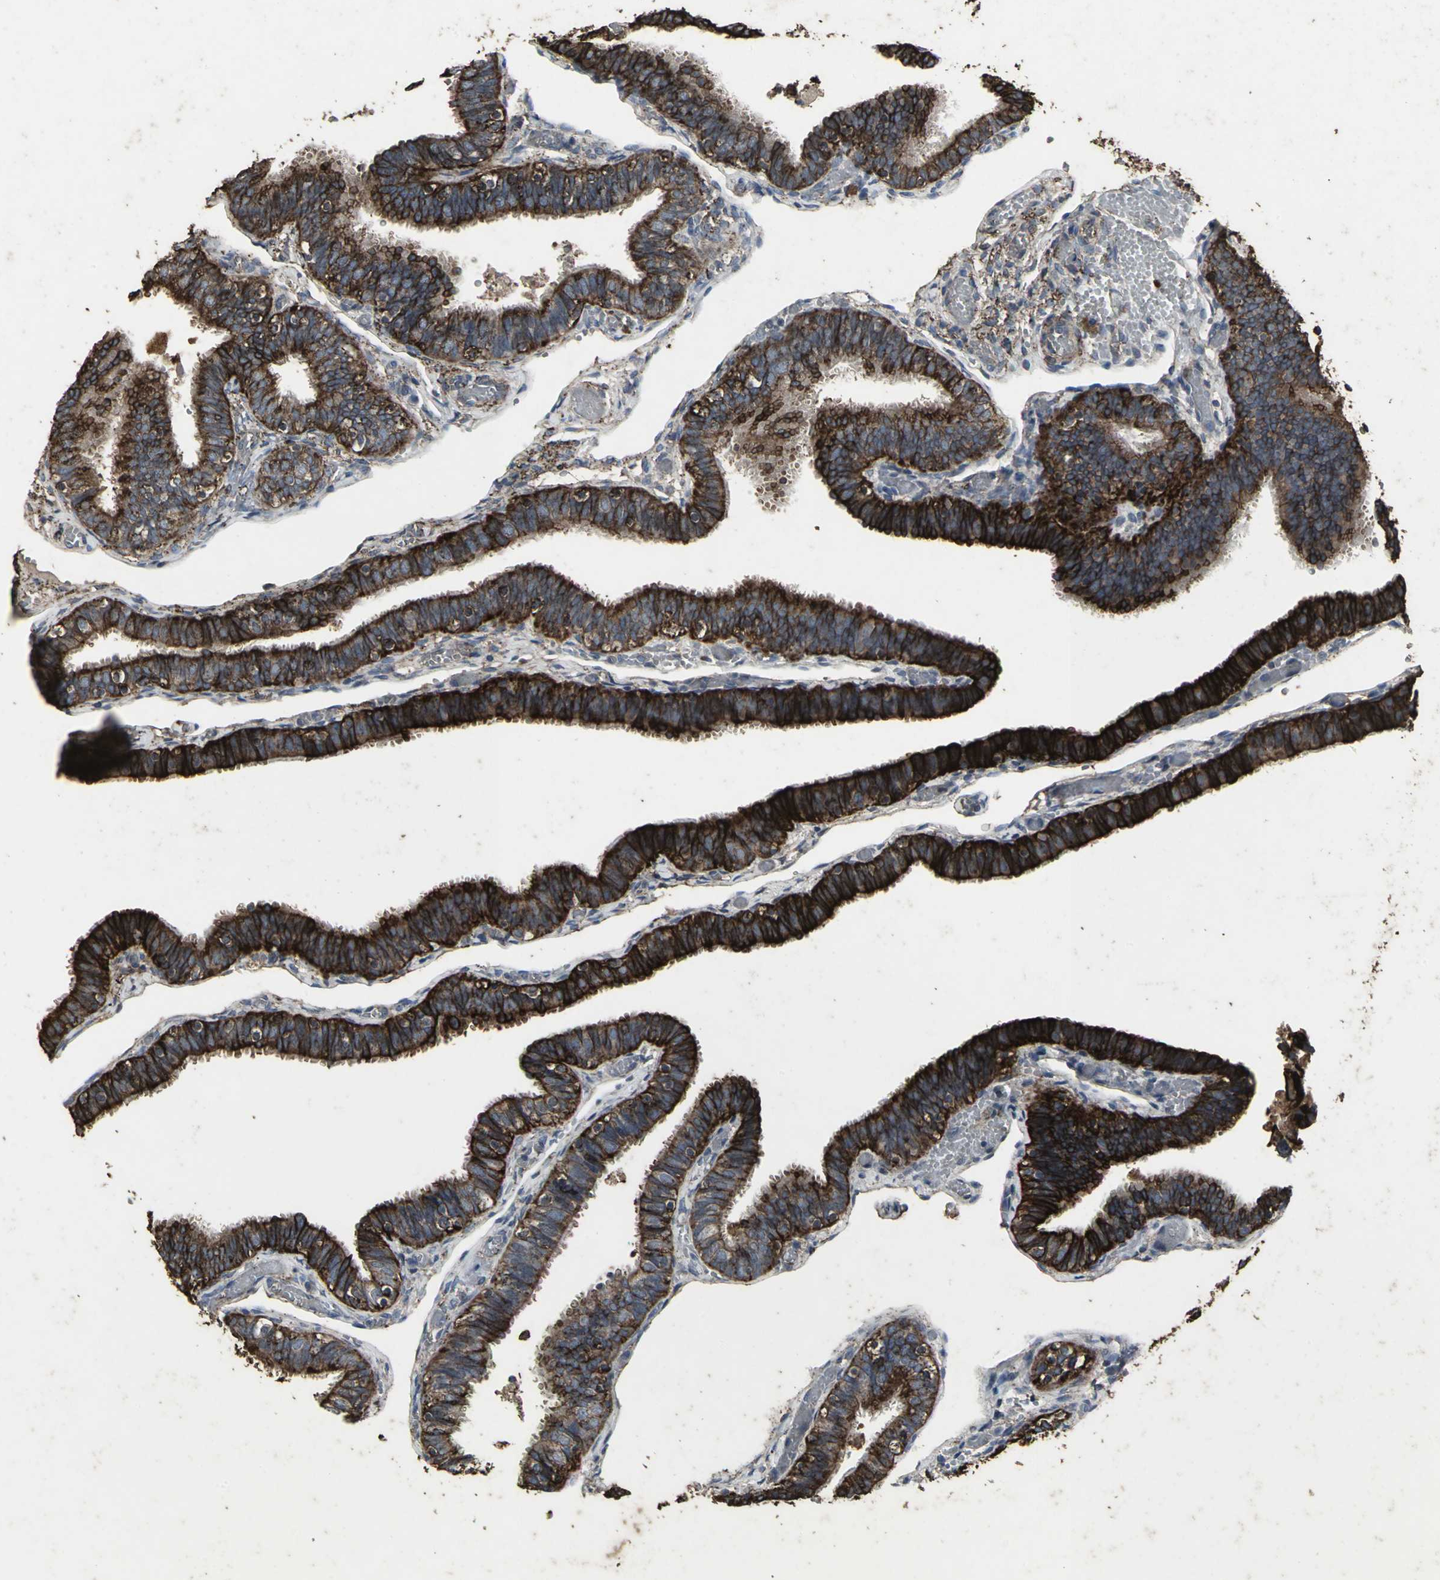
{"staining": {"intensity": "strong", "quantity": ">75%", "location": "cytoplasmic/membranous"}, "tissue": "fallopian tube", "cell_type": "Glandular cells", "image_type": "normal", "snomed": [{"axis": "morphology", "description": "Normal tissue, NOS"}, {"axis": "topography", "description": "Fallopian tube"}], "caption": "Fallopian tube stained with a brown dye exhibits strong cytoplasmic/membranous positive expression in approximately >75% of glandular cells.", "gene": "CCR9", "patient": {"sex": "female", "age": 46}}